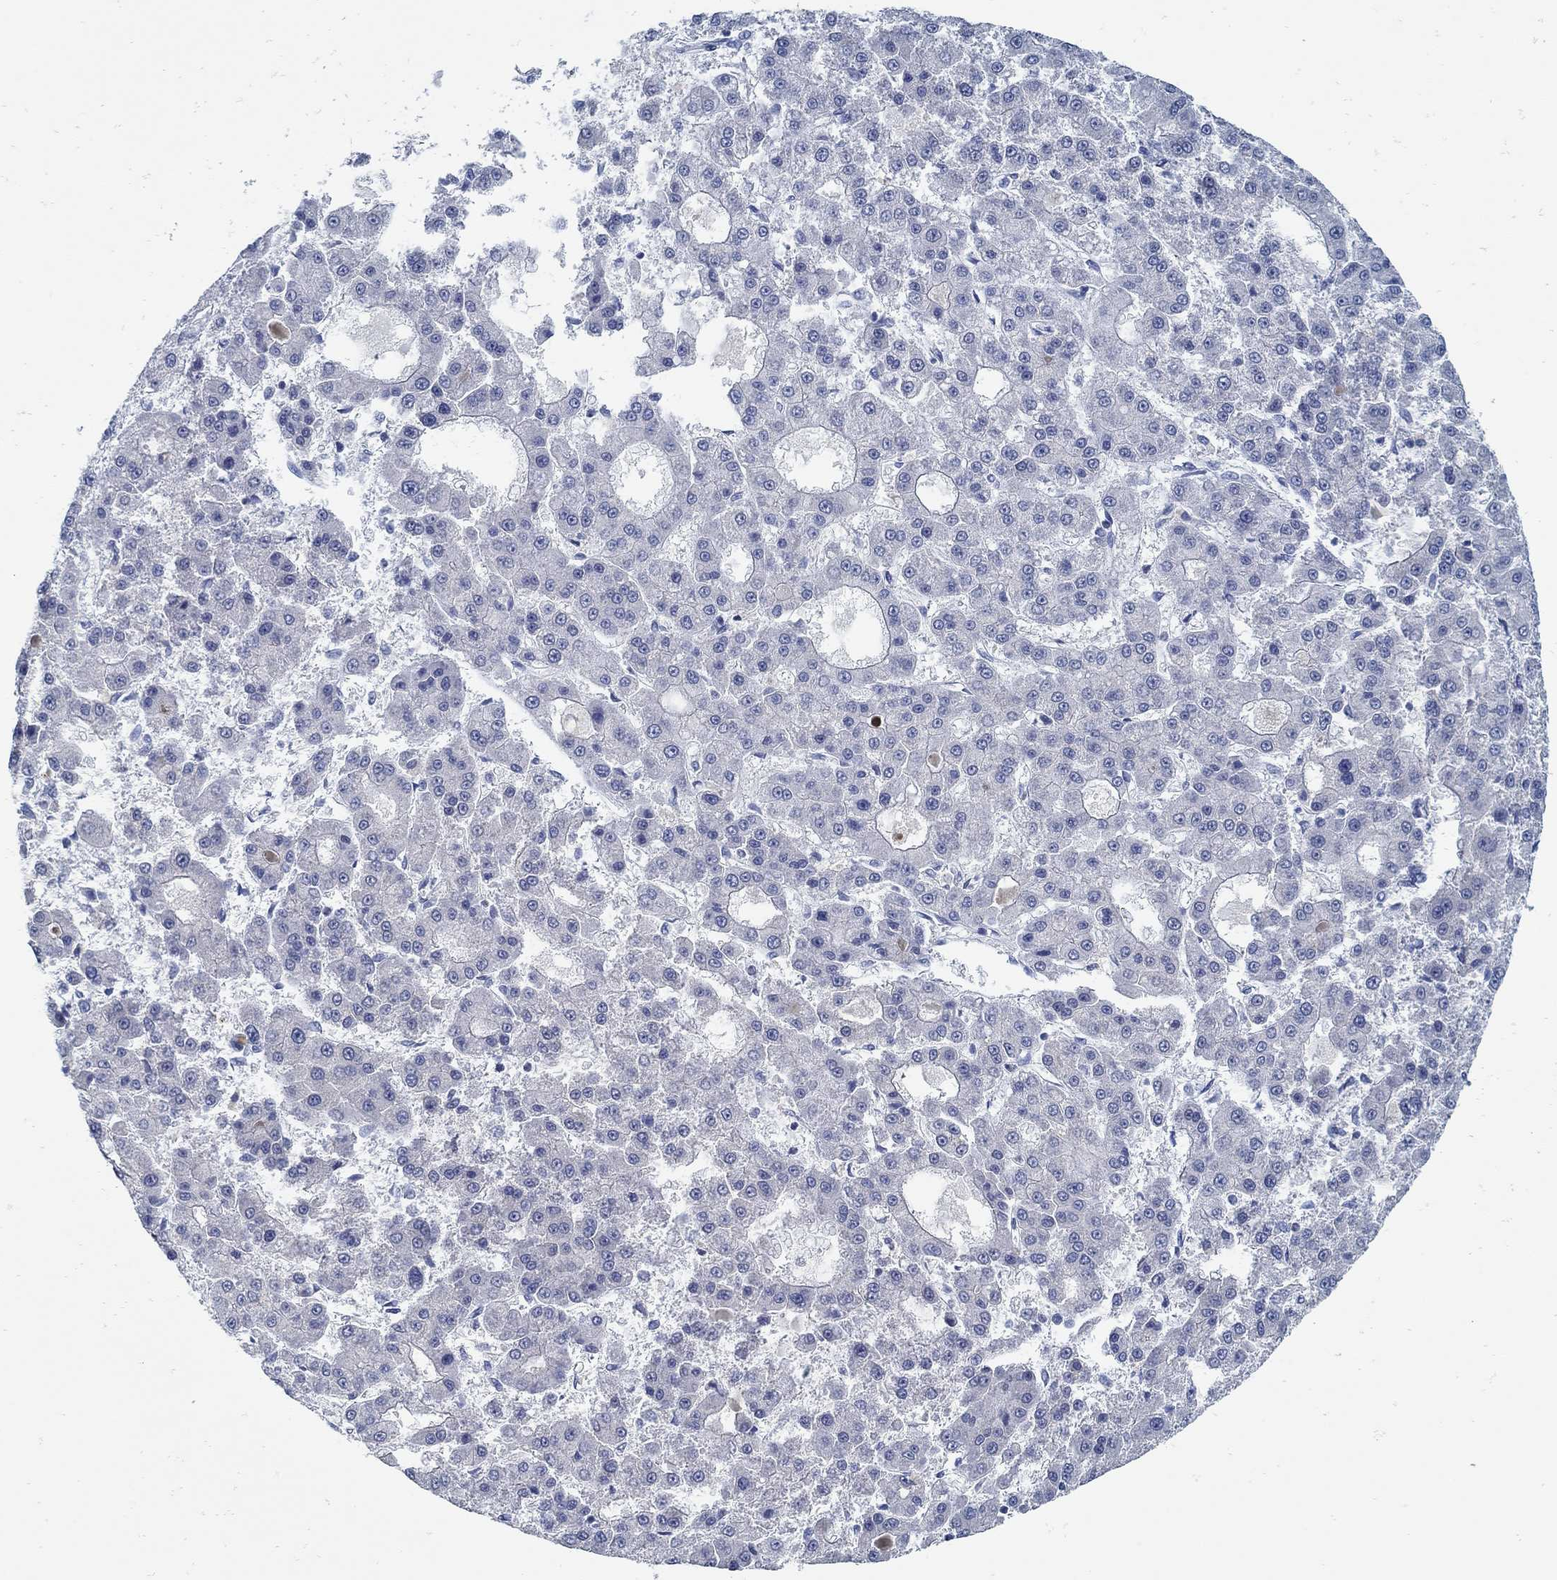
{"staining": {"intensity": "negative", "quantity": "none", "location": "none"}, "tissue": "liver cancer", "cell_type": "Tumor cells", "image_type": "cancer", "snomed": [{"axis": "morphology", "description": "Carcinoma, Hepatocellular, NOS"}, {"axis": "topography", "description": "Liver"}], "caption": "IHC histopathology image of neoplastic tissue: human liver cancer (hepatocellular carcinoma) stained with DAB shows no significant protein staining in tumor cells.", "gene": "ZFAND4", "patient": {"sex": "male", "age": 70}}